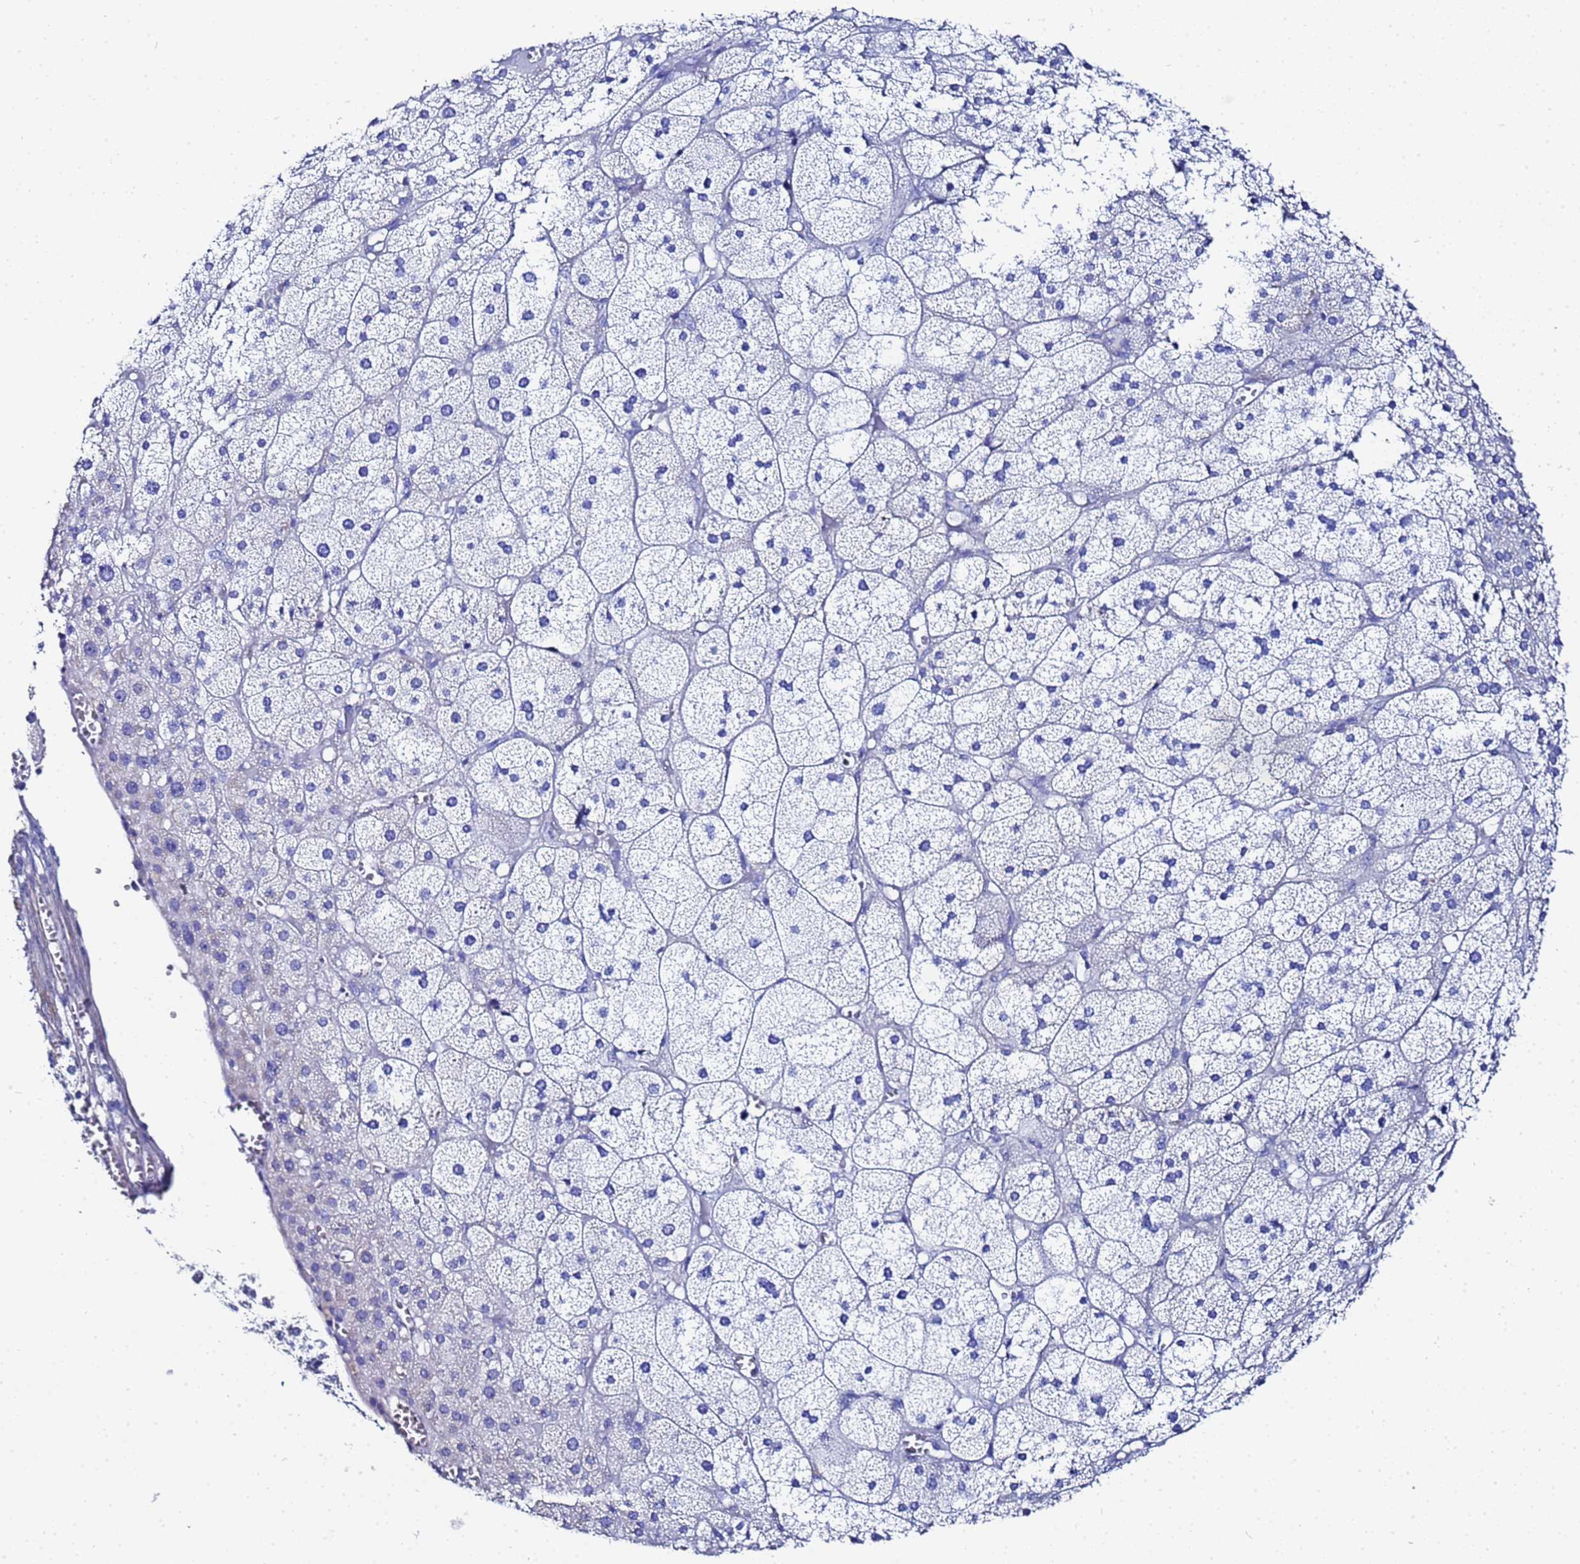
{"staining": {"intensity": "negative", "quantity": "none", "location": "none"}, "tissue": "adrenal gland", "cell_type": "Glandular cells", "image_type": "normal", "snomed": [{"axis": "morphology", "description": "Normal tissue, NOS"}, {"axis": "topography", "description": "Adrenal gland"}], "caption": "Protein analysis of benign adrenal gland displays no significant expression in glandular cells.", "gene": "RAB39A", "patient": {"sex": "female", "age": 61}}